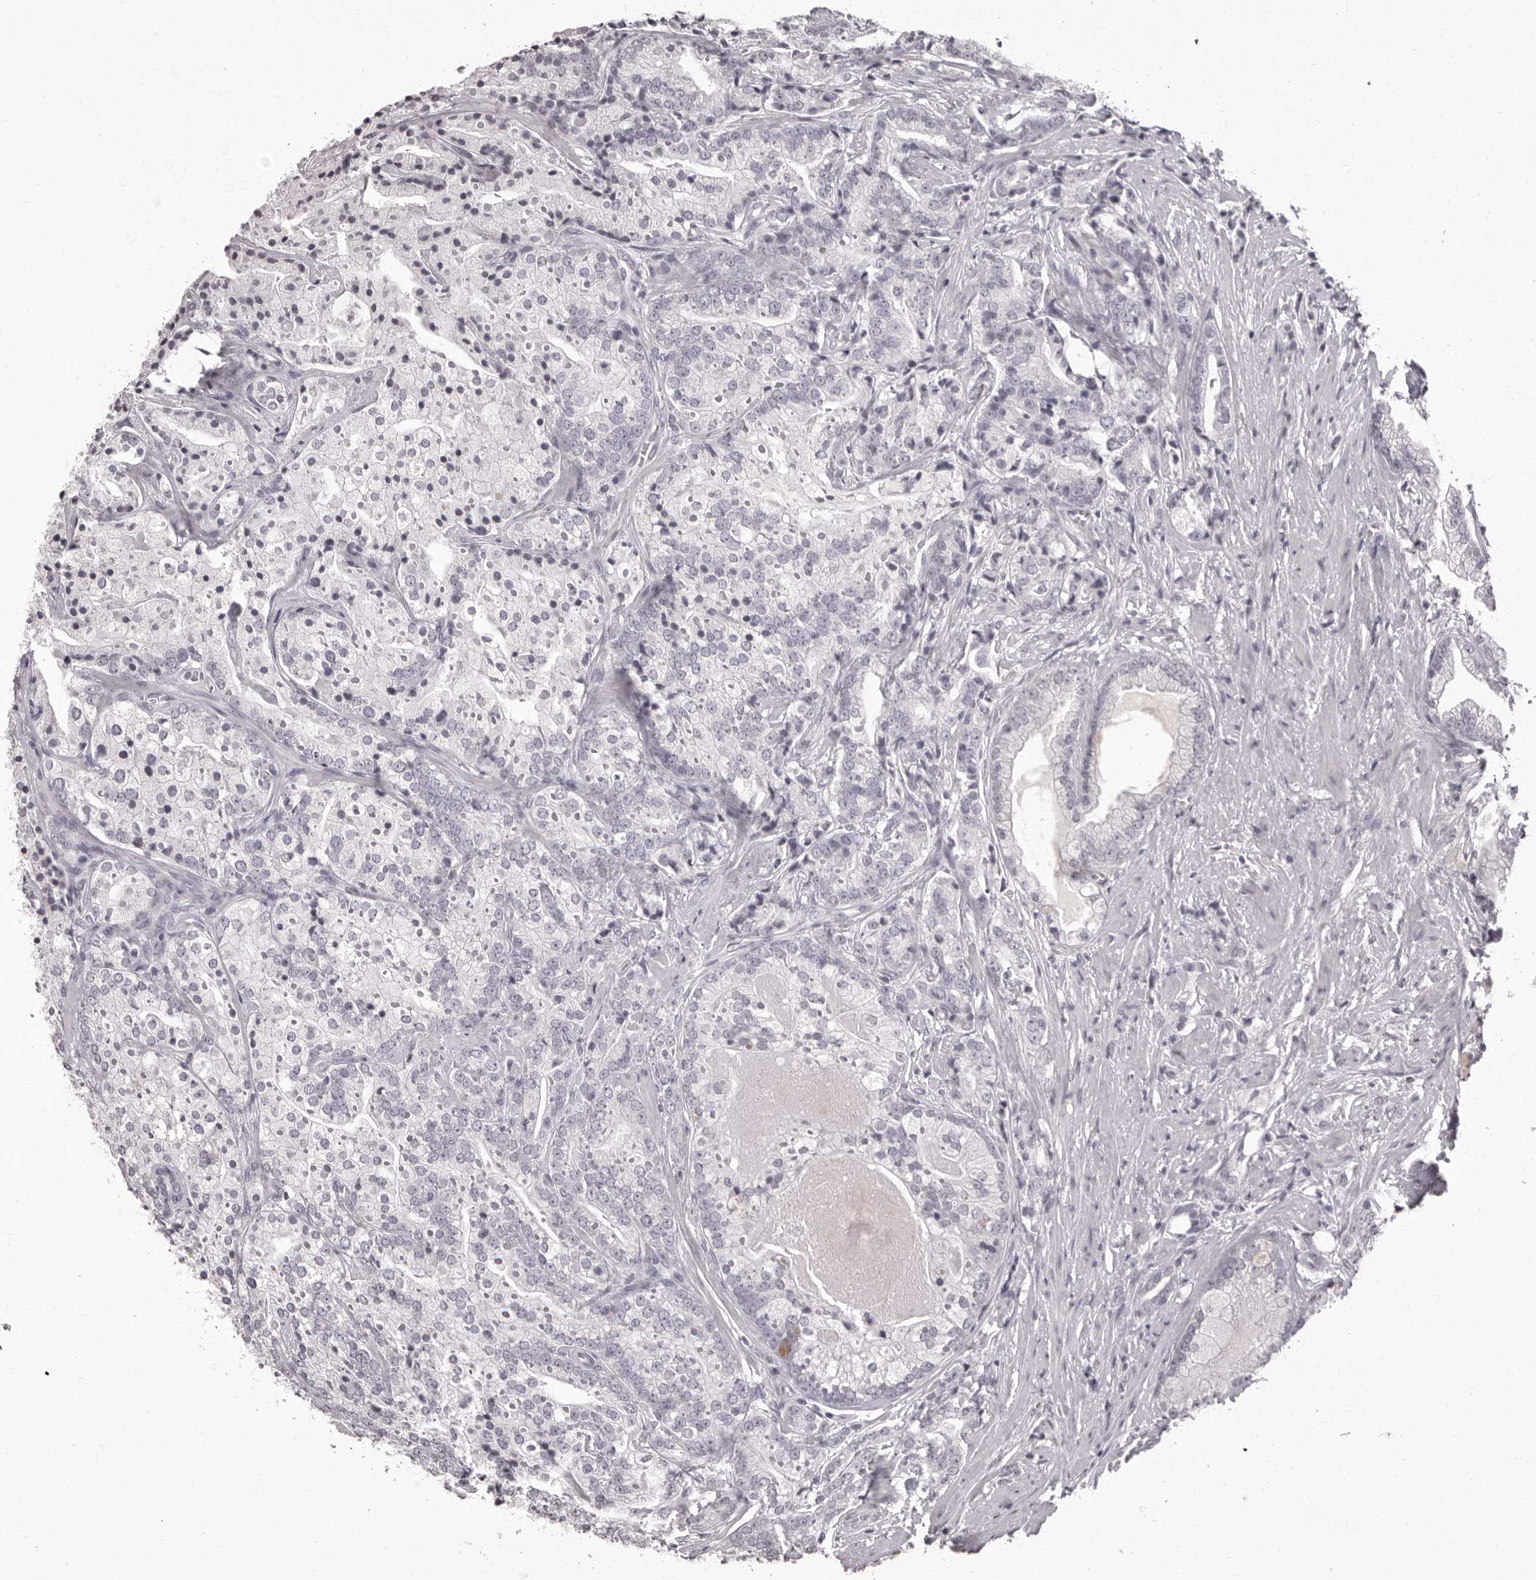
{"staining": {"intensity": "negative", "quantity": "none", "location": "none"}, "tissue": "prostate cancer", "cell_type": "Tumor cells", "image_type": "cancer", "snomed": [{"axis": "morphology", "description": "Adenocarcinoma, High grade"}, {"axis": "topography", "description": "Prostate"}], "caption": "High-grade adenocarcinoma (prostate) was stained to show a protein in brown. There is no significant expression in tumor cells. (DAB IHC with hematoxylin counter stain).", "gene": "C8orf74", "patient": {"sex": "male", "age": 57}}